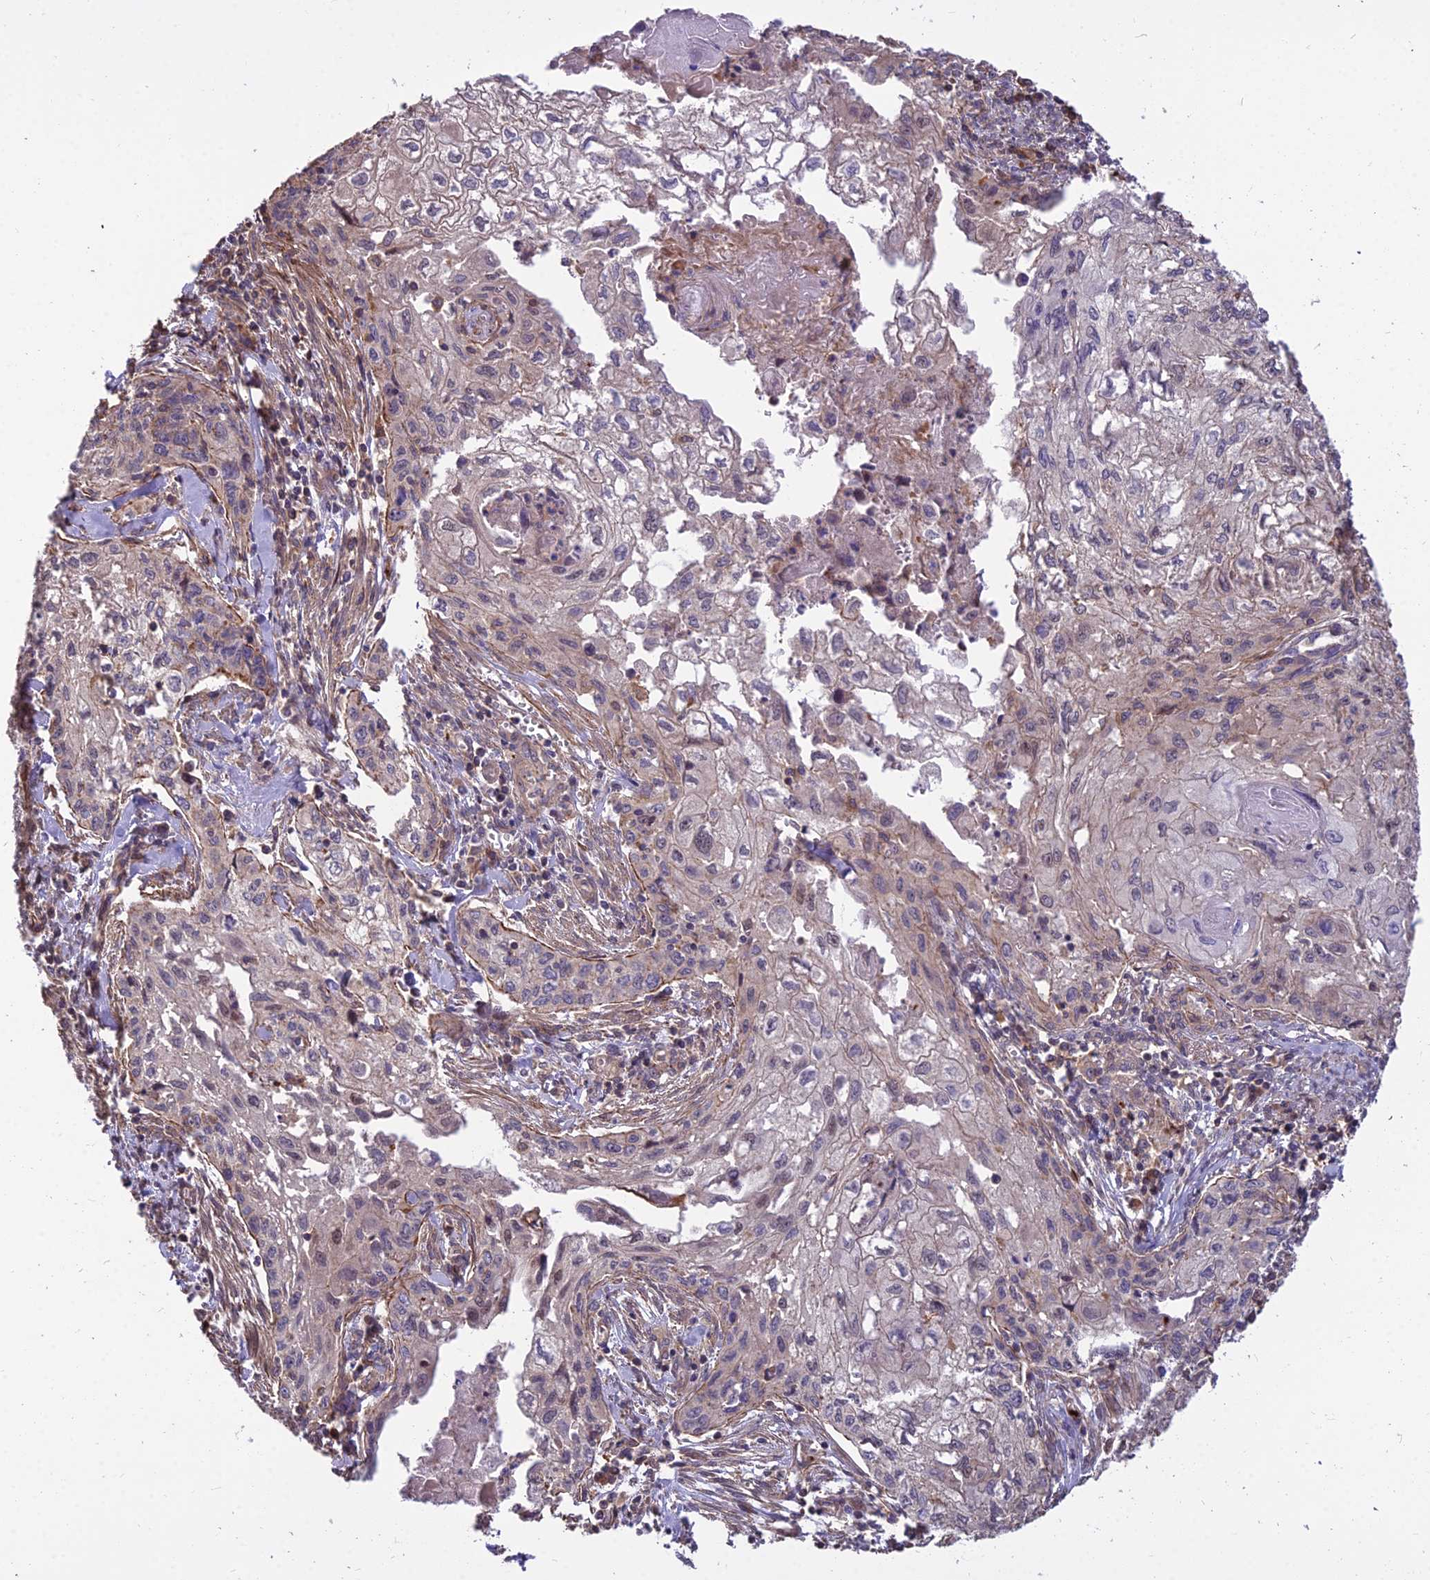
{"staining": {"intensity": "weak", "quantity": "<25%", "location": "cytoplasmic/membranous"}, "tissue": "cervical cancer", "cell_type": "Tumor cells", "image_type": "cancer", "snomed": [{"axis": "morphology", "description": "Squamous cell carcinoma, NOS"}, {"axis": "topography", "description": "Cervix"}], "caption": "High magnification brightfield microscopy of cervical cancer (squamous cell carcinoma) stained with DAB (brown) and counterstained with hematoxylin (blue): tumor cells show no significant positivity.", "gene": "TCEA3", "patient": {"sex": "female", "age": 67}}